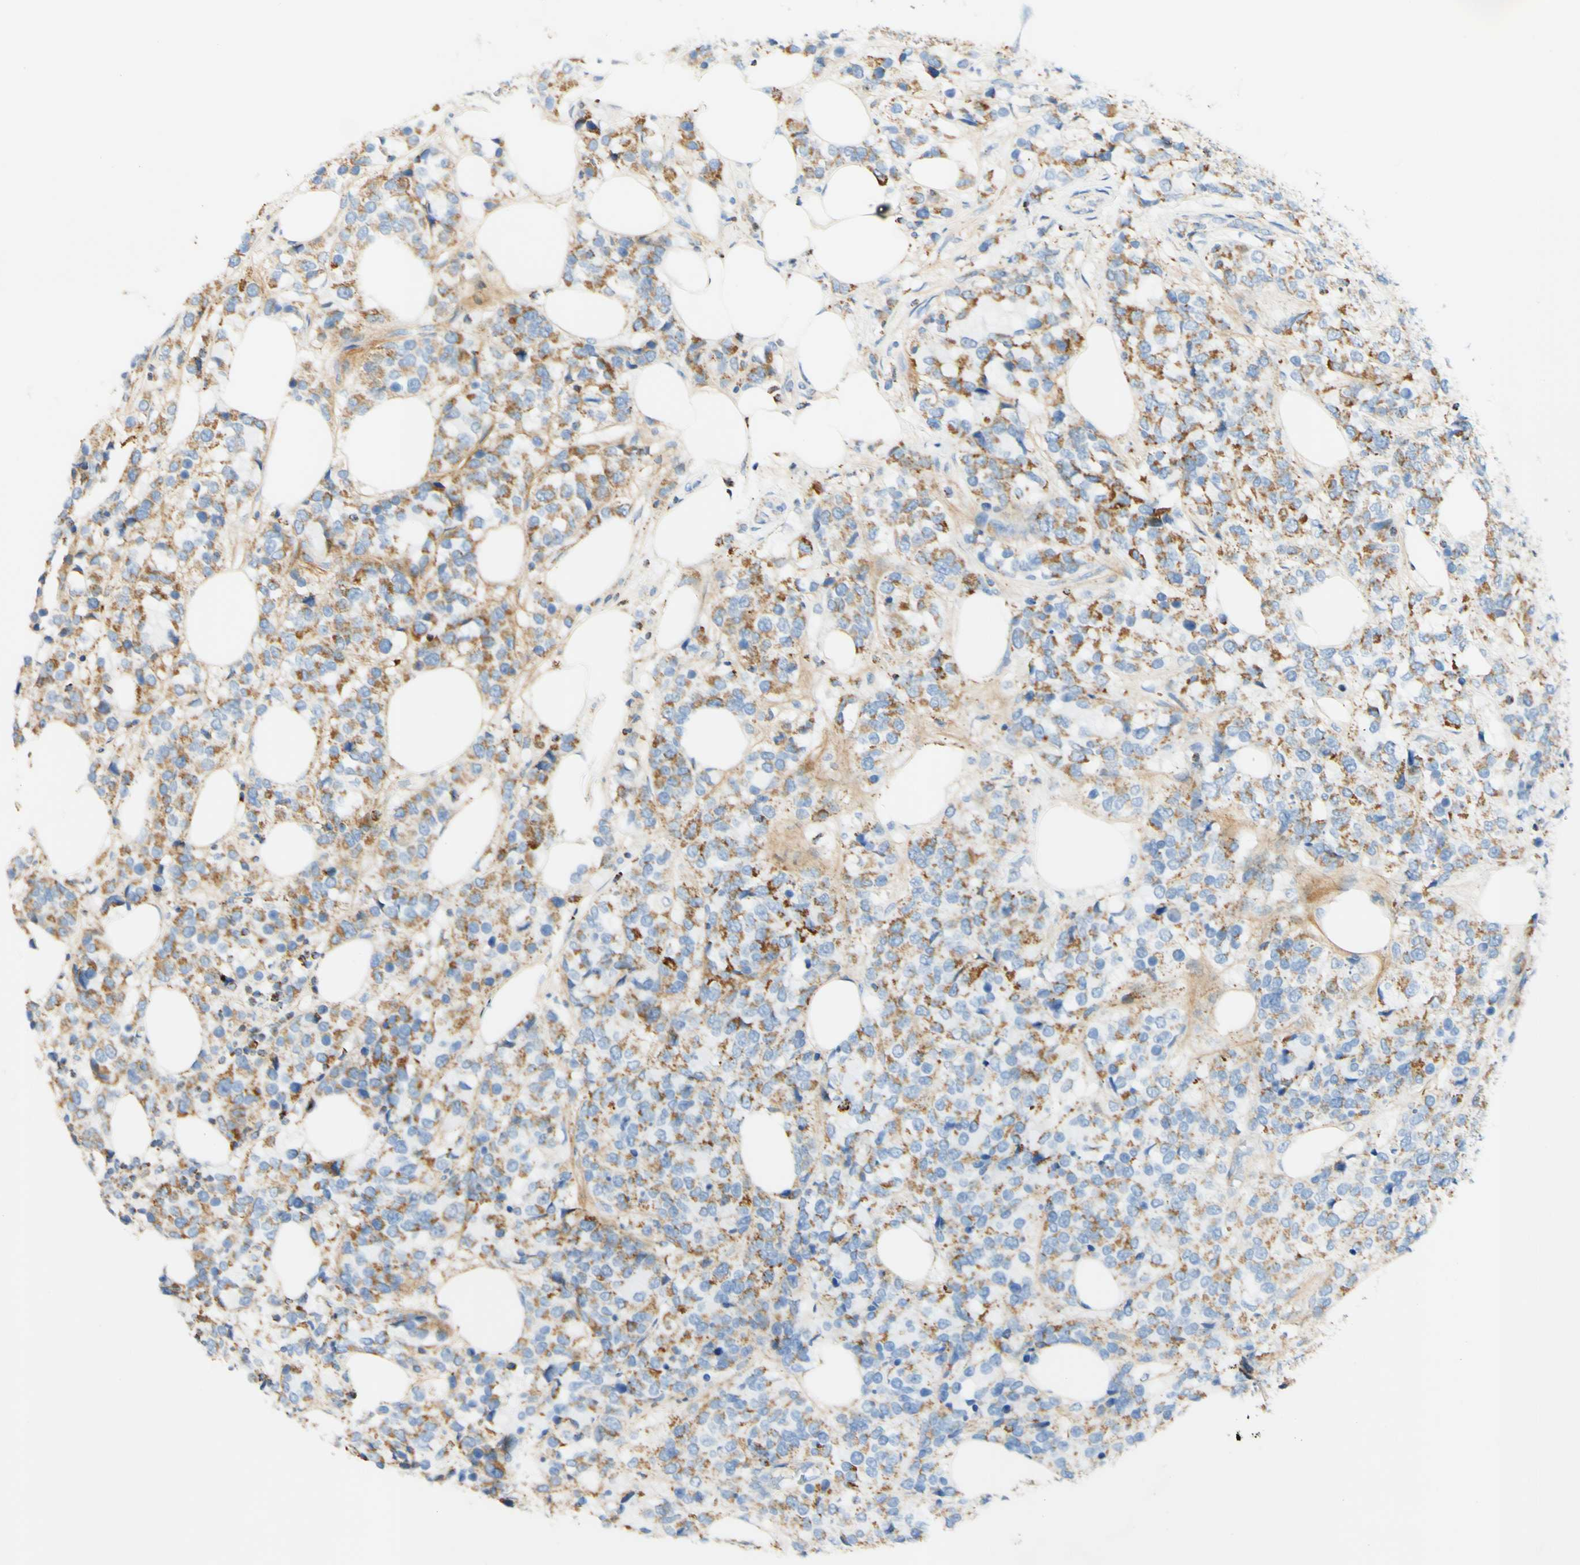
{"staining": {"intensity": "moderate", "quantity": ">75%", "location": "cytoplasmic/membranous"}, "tissue": "breast cancer", "cell_type": "Tumor cells", "image_type": "cancer", "snomed": [{"axis": "morphology", "description": "Lobular carcinoma"}, {"axis": "topography", "description": "Breast"}], "caption": "About >75% of tumor cells in human breast cancer demonstrate moderate cytoplasmic/membranous protein expression as visualized by brown immunohistochemical staining.", "gene": "OXCT1", "patient": {"sex": "female", "age": 59}}